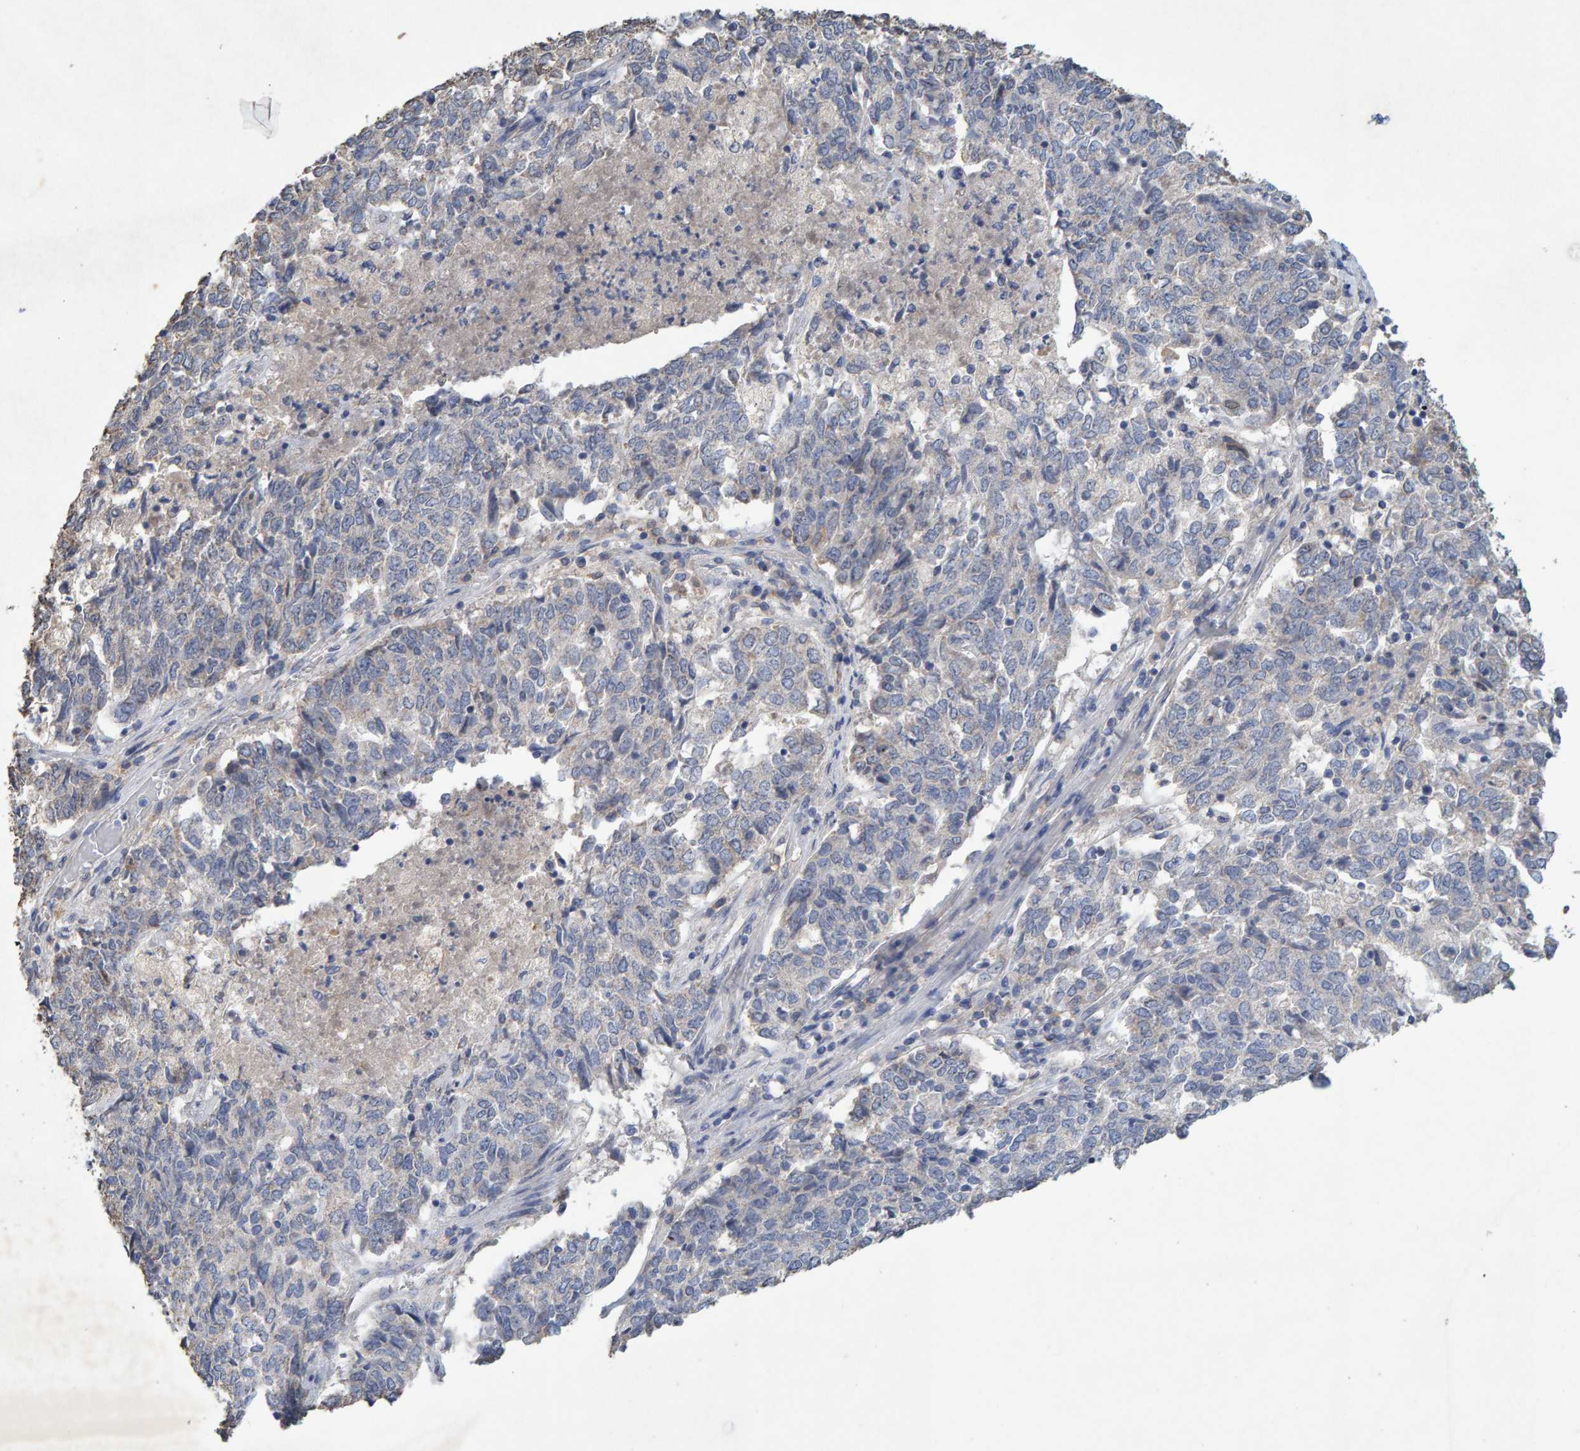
{"staining": {"intensity": "negative", "quantity": "none", "location": "none"}, "tissue": "endometrial cancer", "cell_type": "Tumor cells", "image_type": "cancer", "snomed": [{"axis": "morphology", "description": "Adenocarcinoma, NOS"}, {"axis": "topography", "description": "Endometrium"}], "caption": "DAB (3,3'-diaminobenzidine) immunohistochemical staining of human endometrial cancer displays no significant staining in tumor cells. The staining was performed using DAB to visualize the protein expression in brown, while the nuclei were stained in blue with hematoxylin (Magnification: 20x).", "gene": "CTH", "patient": {"sex": "female", "age": 80}}